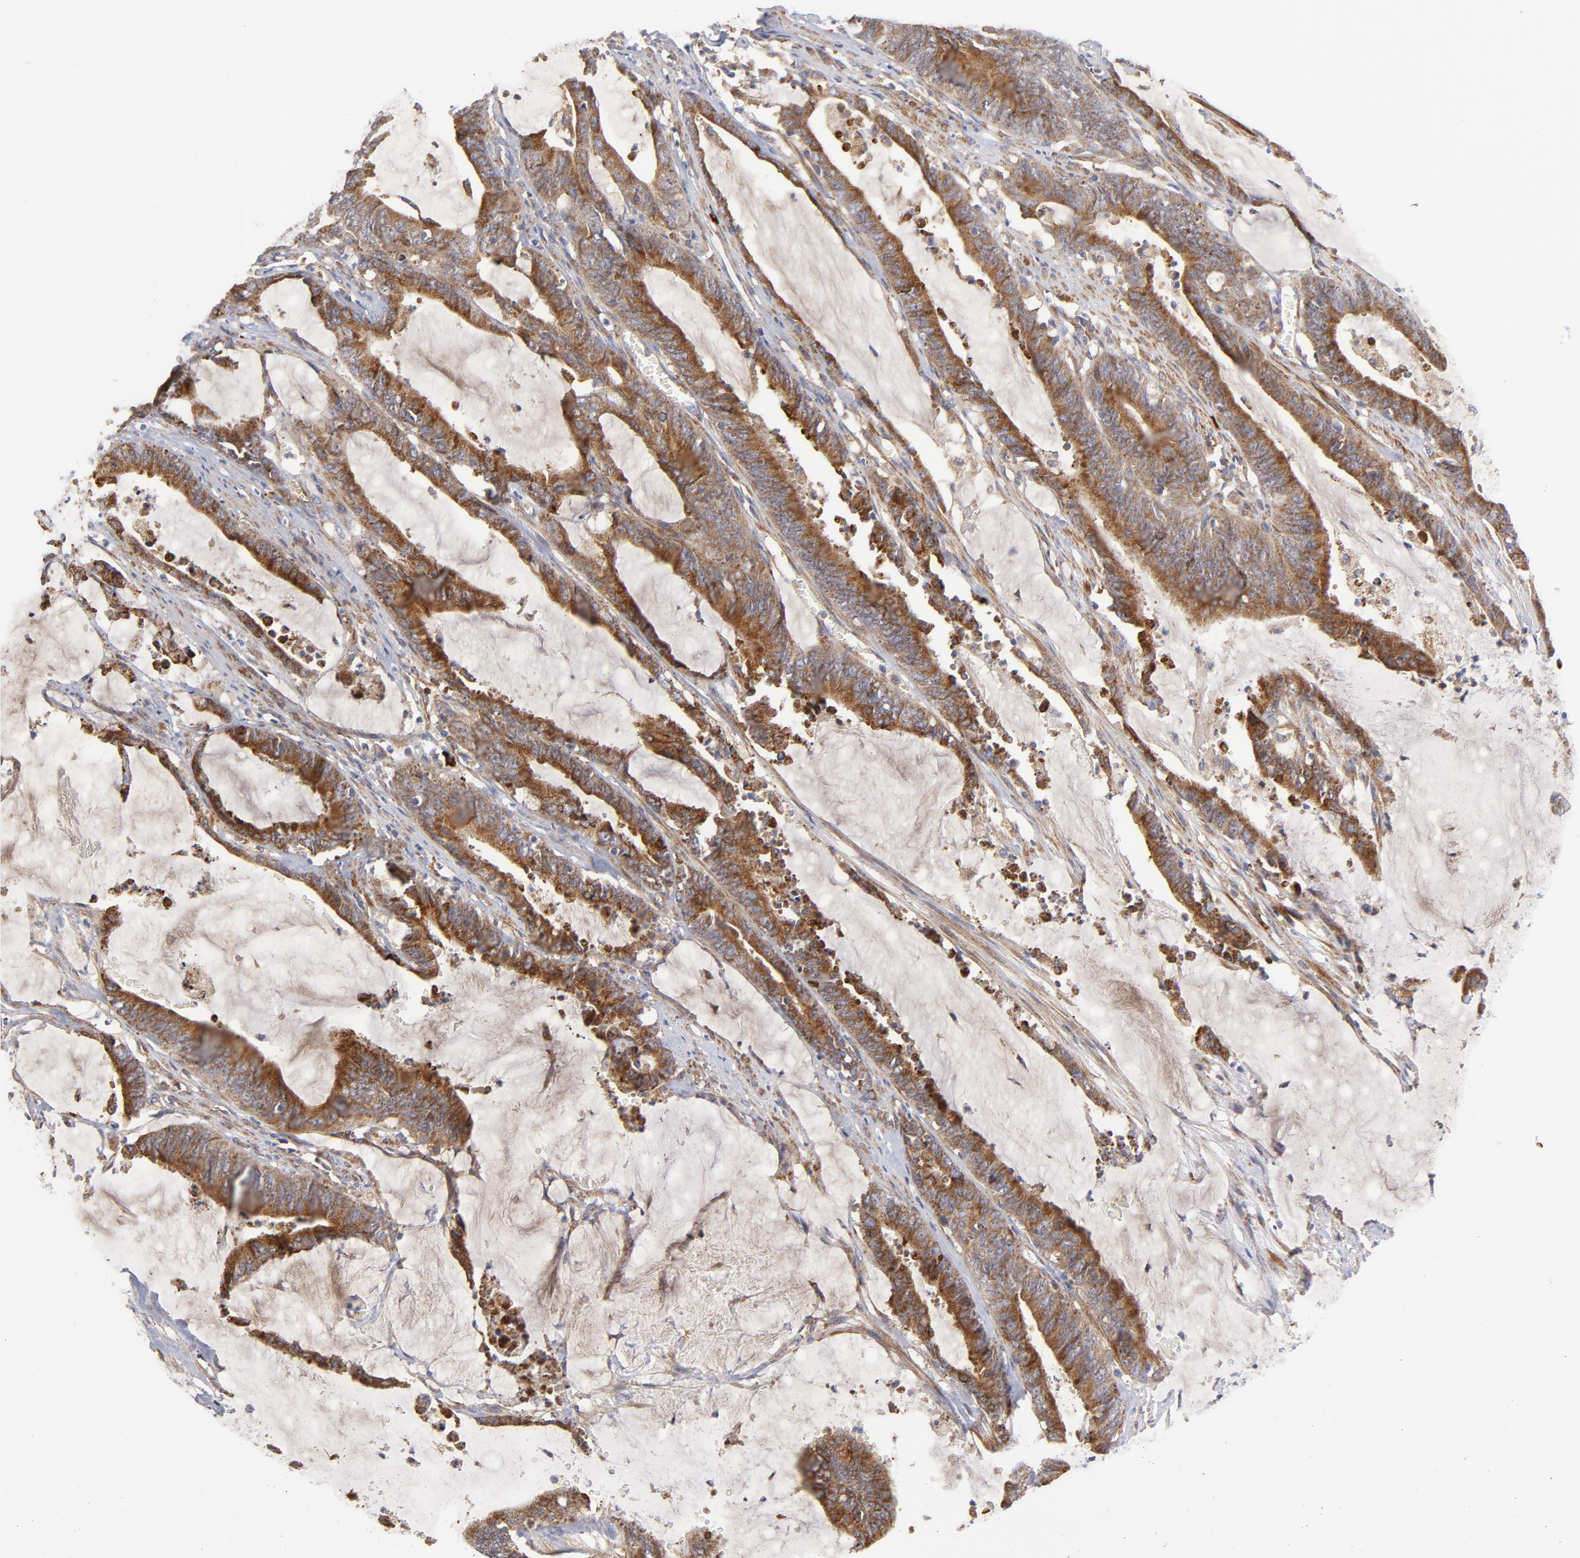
{"staining": {"intensity": "moderate", "quantity": ">75%", "location": "cytoplasmic/membranous"}, "tissue": "colorectal cancer", "cell_type": "Tumor cells", "image_type": "cancer", "snomed": [{"axis": "morphology", "description": "Adenocarcinoma, NOS"}, {"axis": "topography", "description": "Rectum"}], "caption": "The image exhibits staining of colorectal cancer, revealing moderate cytoplasmic/membranous protein staining (brown color) within tumor cells.", "gene": "RAPGEF3", "patient": {"sex": "female", "age": 66}}